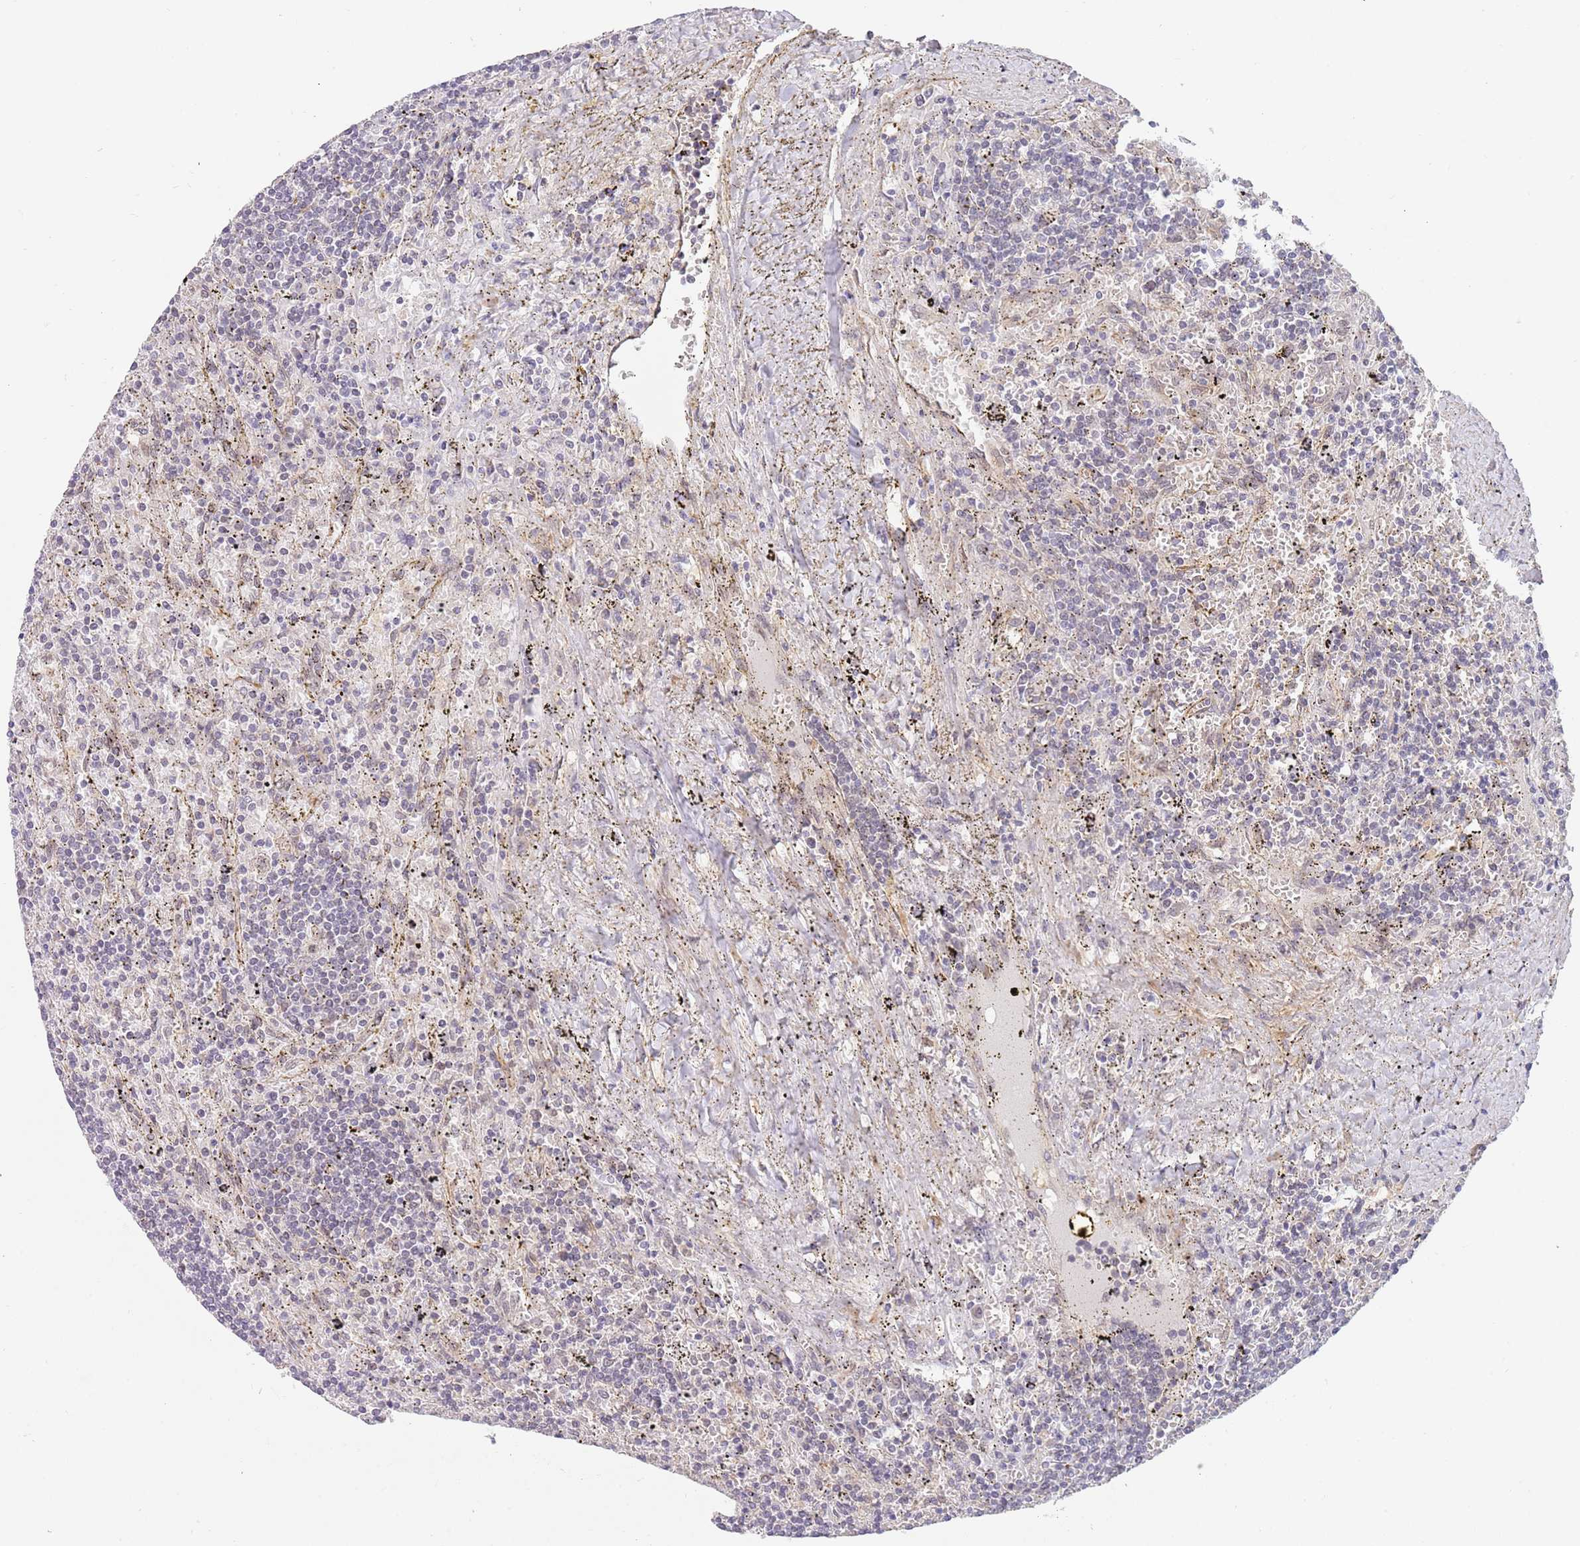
{"staining": {"intensity": "negative", "quantity": "none", "location": "none"}, "tissue": "lymphoma", "cell_type": "Tumor cells", "image_type": "cancer", "snomed": [{"axis": "morphology", "description": "Malignant lymphoma, non-Hodgkin's type, Low grade"}, {"axis": "topography", "description": "Spleen"}], "caption": "An image of lymphoma stained for a protein demonstrates no brown staining in tumor cells.", "gene": "UQCC3", "patient": {"sex": "male", "age": 76}}